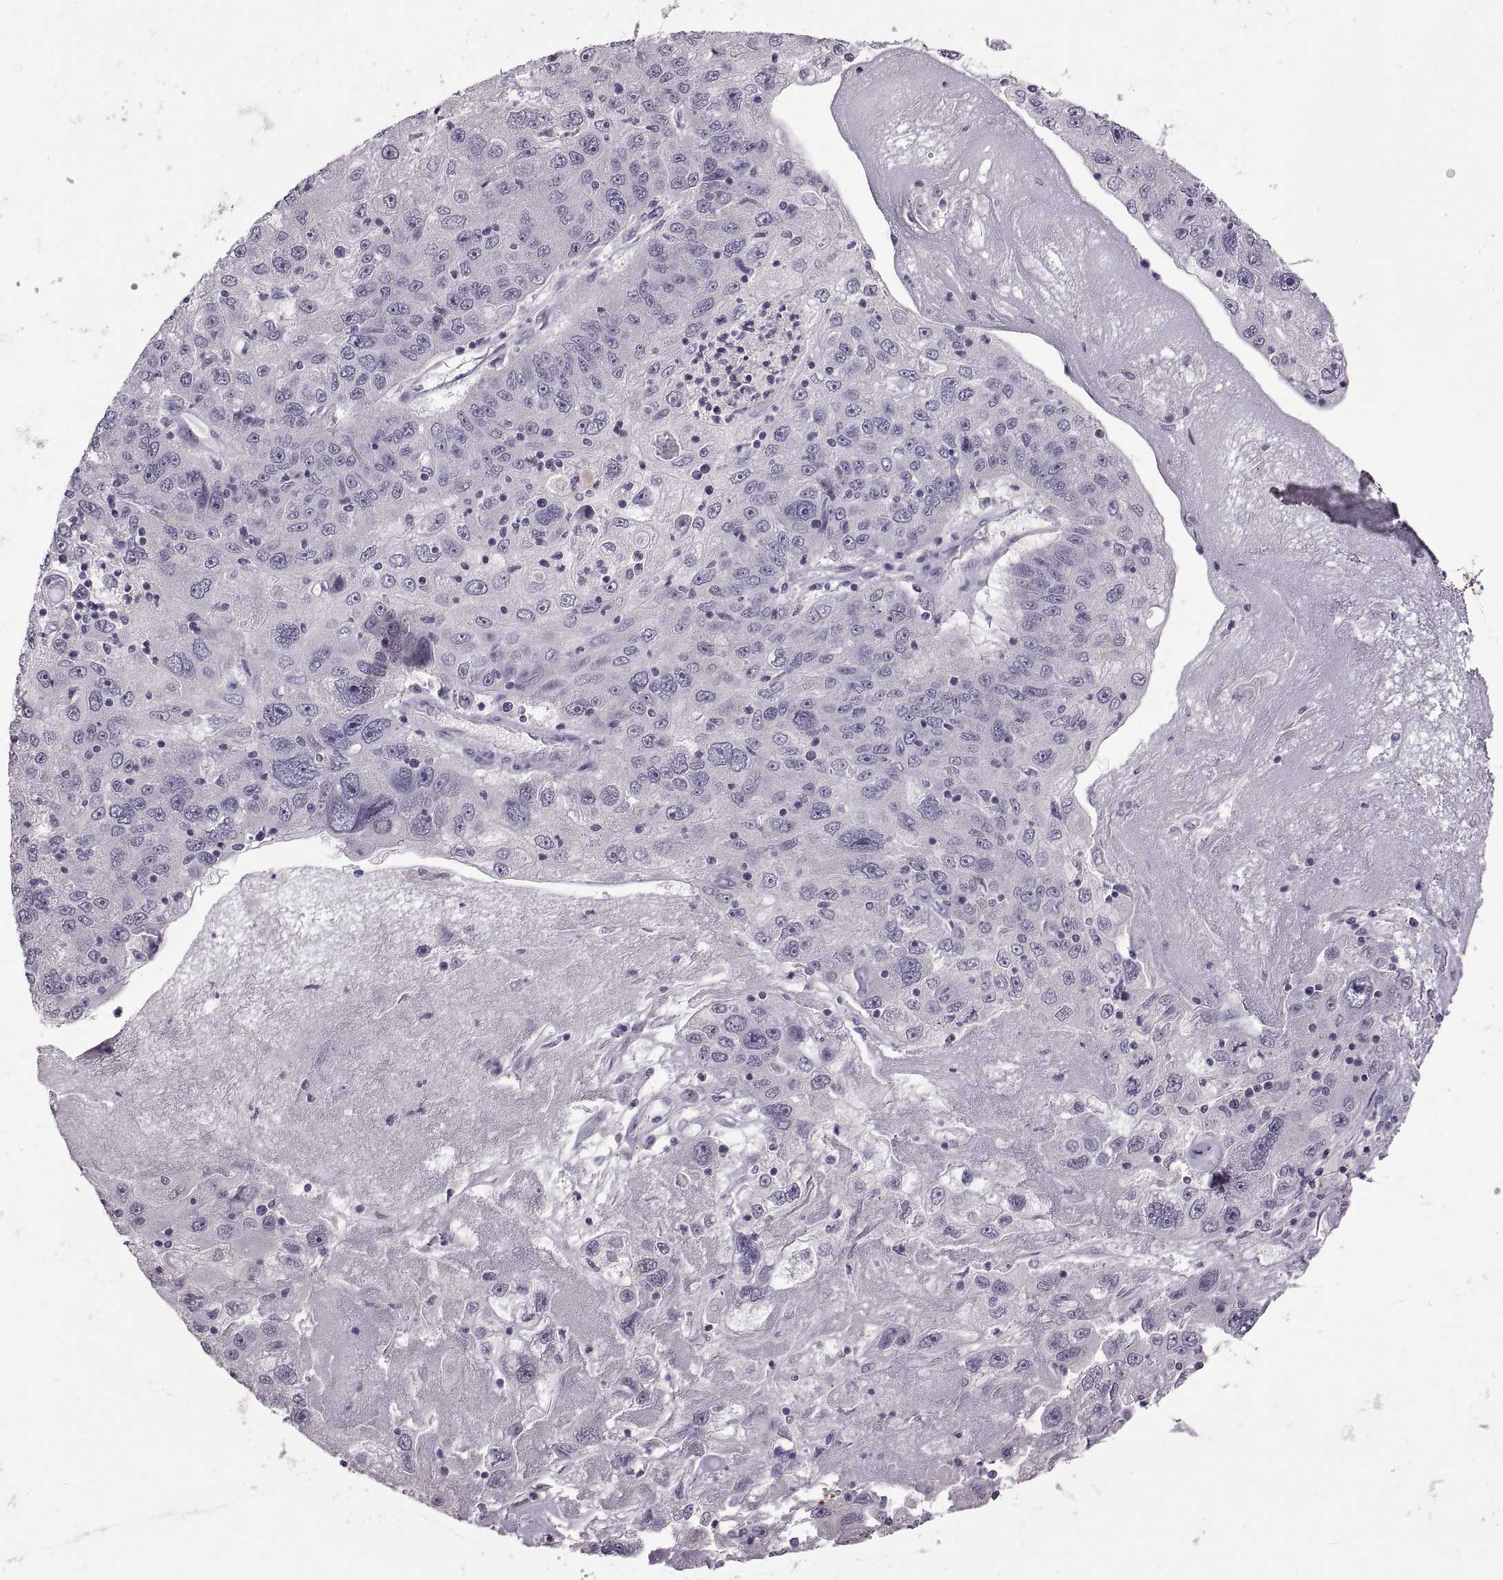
{"staining": {"intensity": "negative", "quantity": "none", "location": "none"}, "tissue": "stomach cancer", "cell_type": "Tumor cells", "image_type": "cancer", "snomed": [{"axis": "morphology", "description": "Adenocarcinoma, NOS"}, {"axis": "topography", "description": "Stomach"}], "caption": "Immunohistochemistry histopathology image of neoplastic tissue: stomach adenocarcinoma stained with DAB displays no significant protein expression in tumor cells.", "gene": "NEK2", "patient": {"sex": "male", "age": 56}}